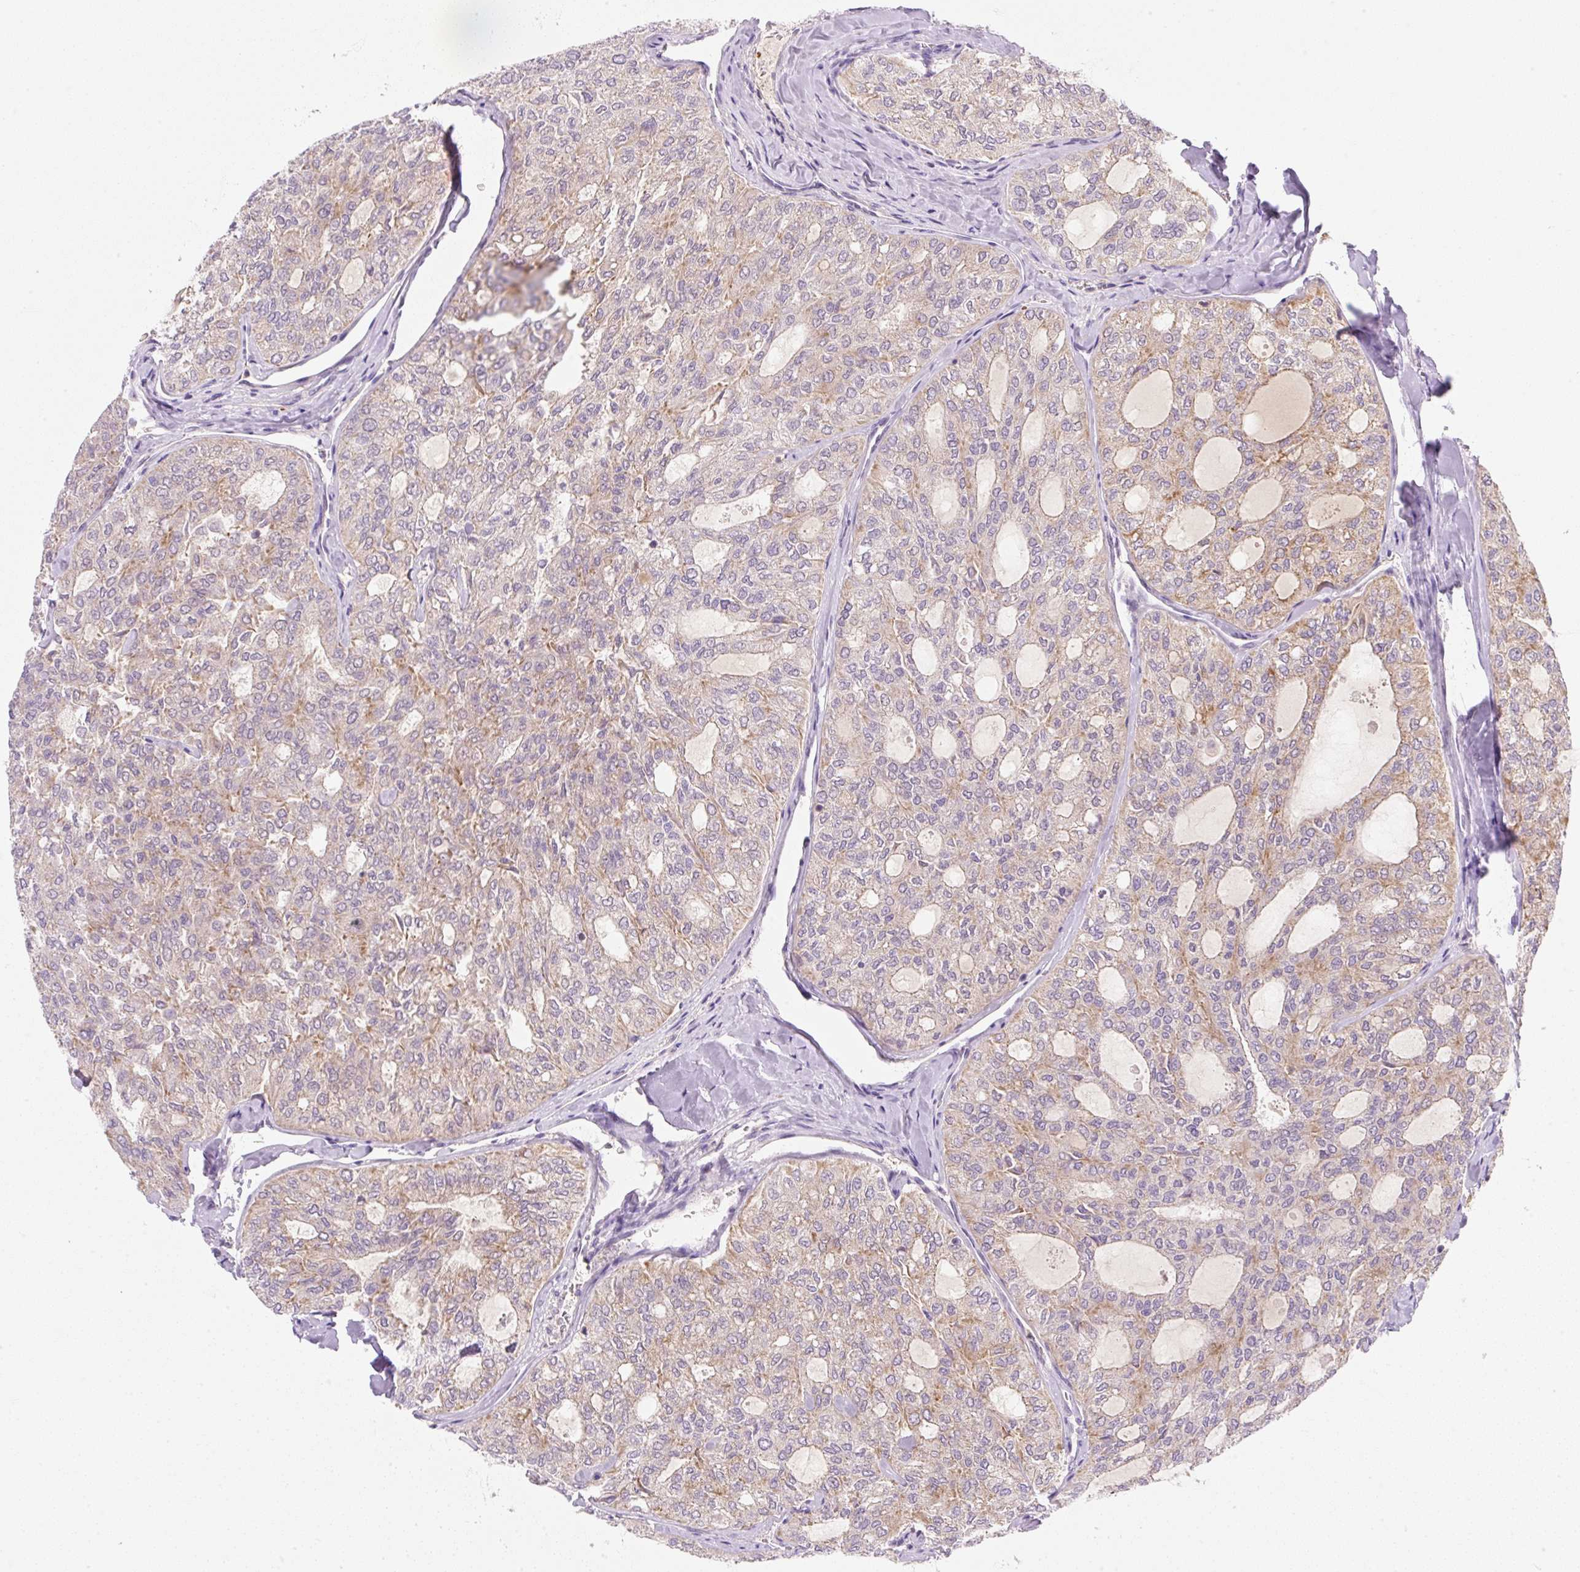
{"staining": {"intensity": "weak", "quantity": ">75%", "location": "cytoplasmic/membranous"}, "tissue": "thyroid cancer", "cell_type": "Tumor cells", "image_type": "cancer", "snomed": [{"axis": "morphology", "description": "Follicular adenoma carcinoma, NOS"}, {"axis": "topography", "description": "Thyroid gland"}], "caption": "The histopathology image reveals staining of thyroid cancer, revealing weak cytoplasmic/membranous protein staining (brown color) within tumor cells. The staining was performed using DAB to visualize the protein expression in brown, while the nuclei were stained in blue with hematoxylin (Magnification: 20x).", "gene": "OMA1", "patient": {"sex": "male", "age": 75}}